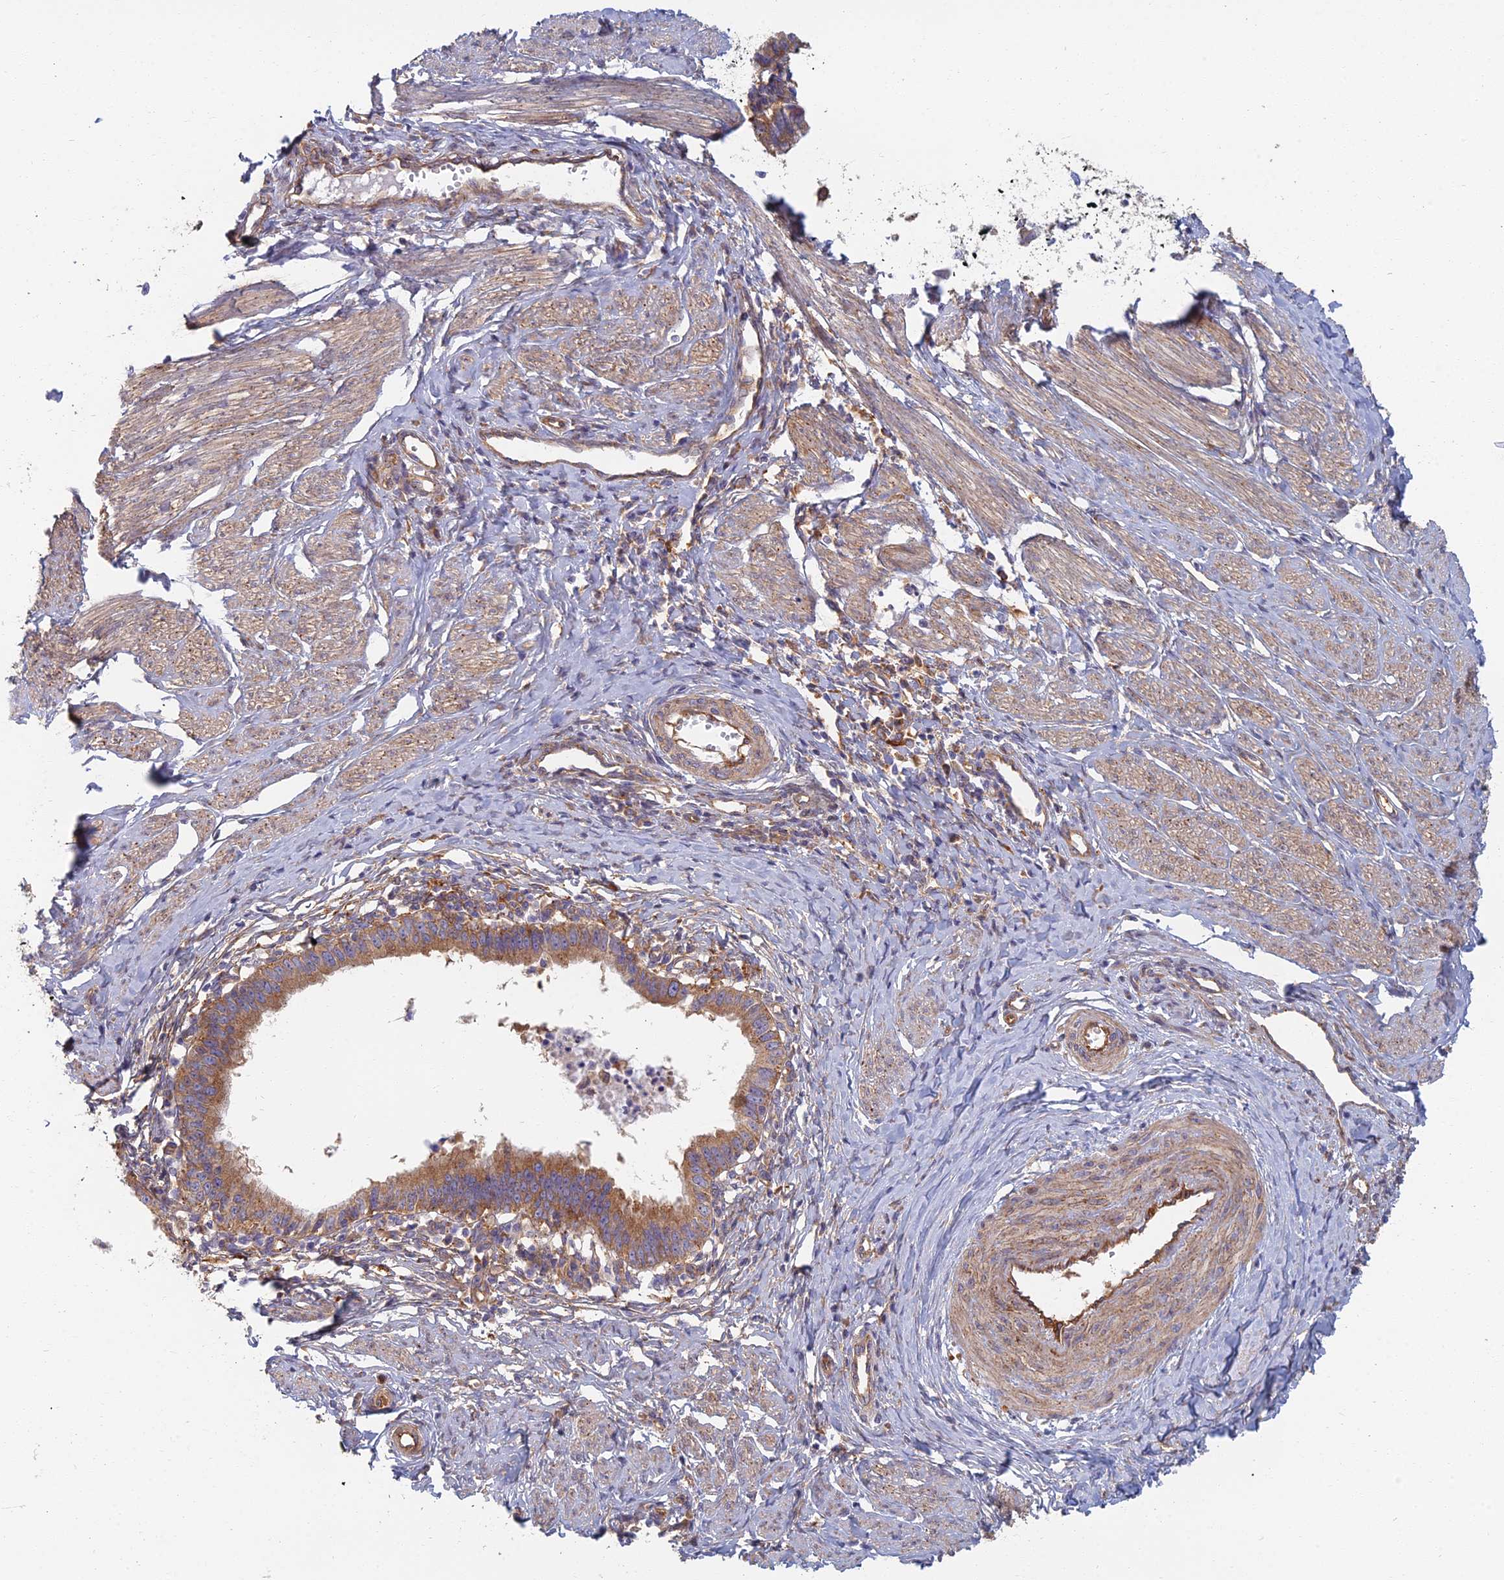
{"staining": {"intensity": "moderate", "quantity": ">75%", "location": "cytoplasmic/membranous"}, "tissue": "cervical cancer", "cell_type": "Tumor cells", "image_type": "cancer", "snomed": [{"axis": "morphology", "description": "Adenocarcinoma, NOS"}, {"axis": "topography", "description": "Cervix"}], "caption": "Moderate cytoplasmic/membranous staining is present in about >75% of tumor cells in cervical cancer (adenocarcinoma).", "gene": "RBSN", "patient": {"sex": "female", "age": 36}}